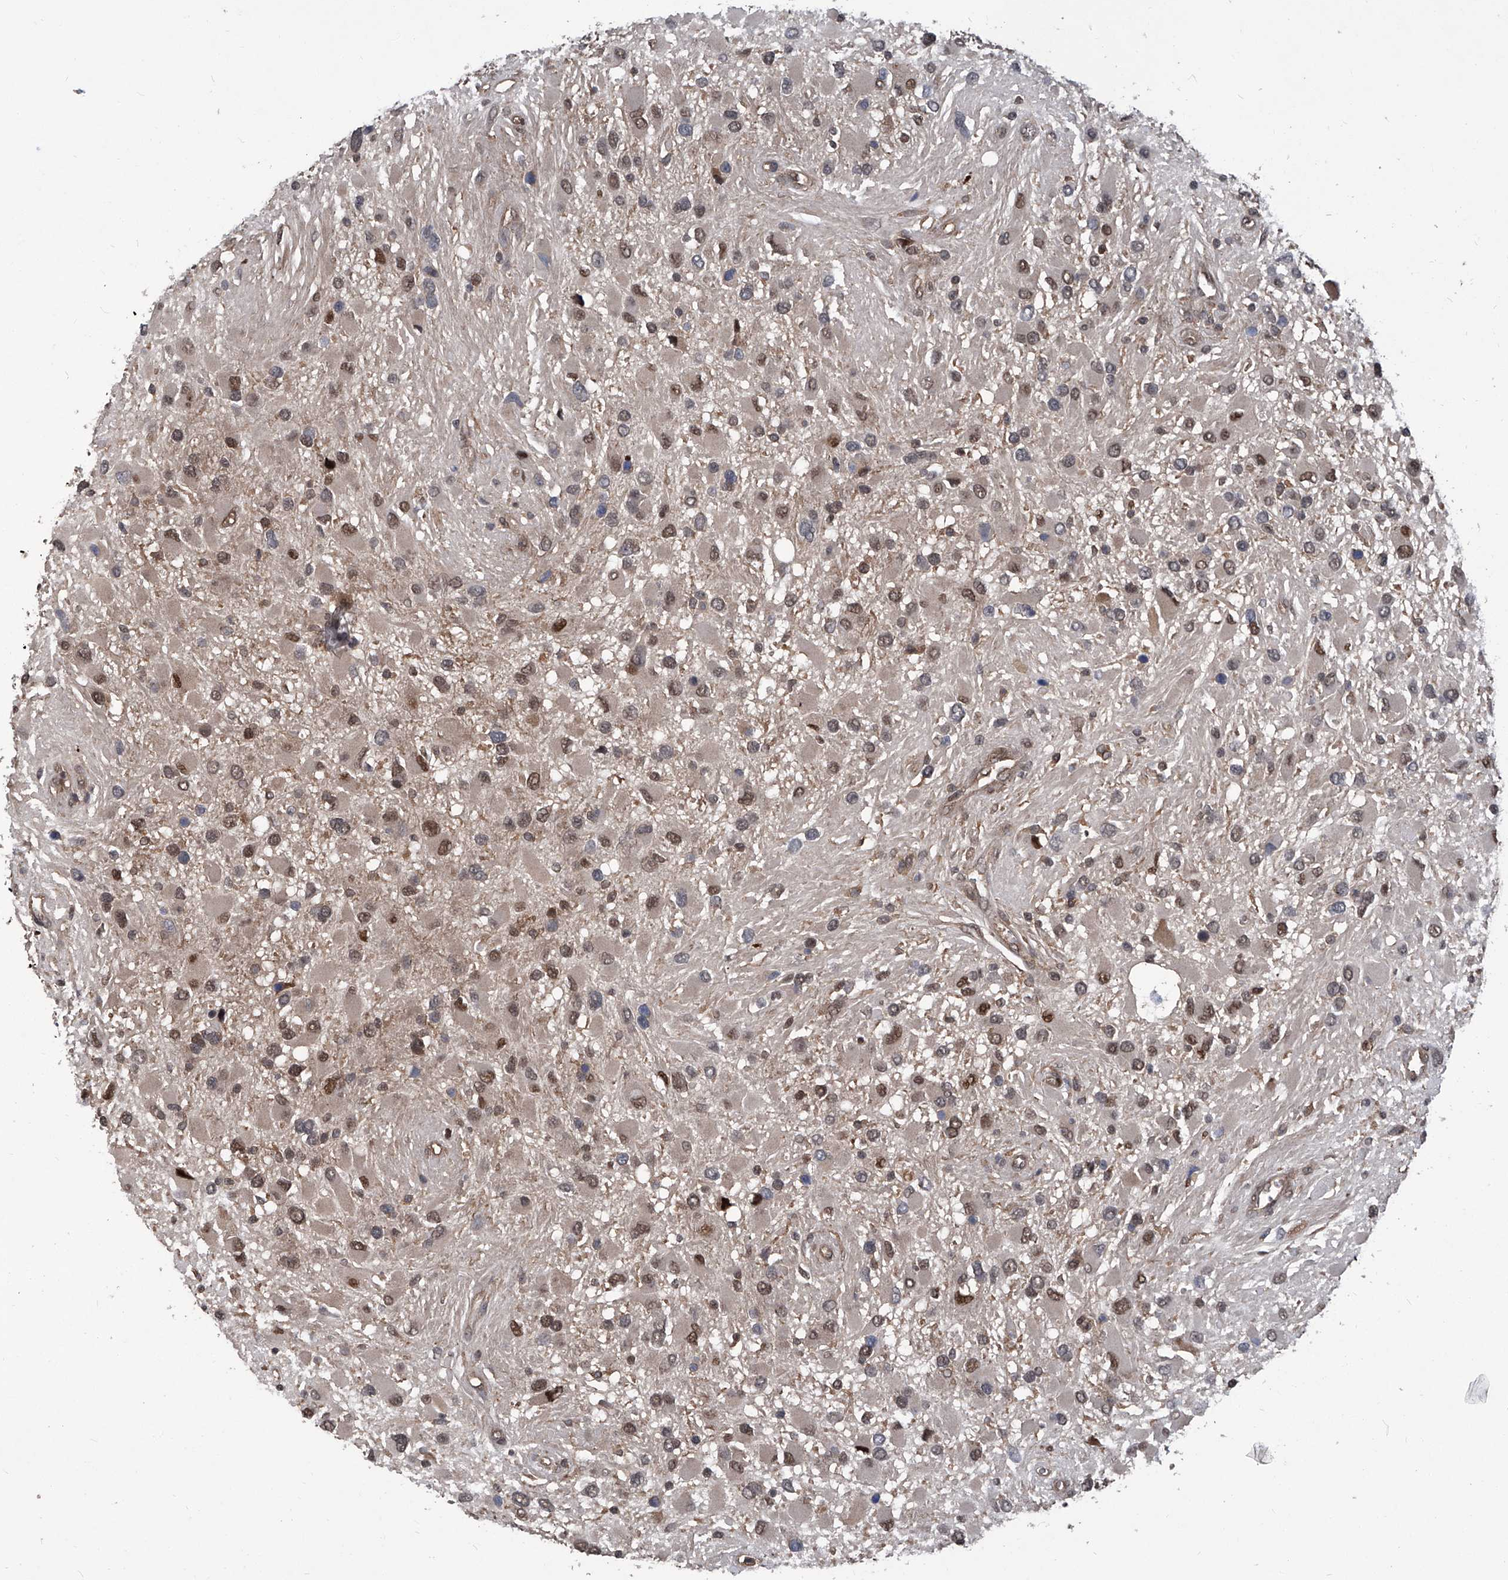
{"staining": {"intensity": "moderate", "quantity": "25%-75%", "location": "nuclear"}, "tissue": "glioma", "cell_type": "Tumor cells", "image_type": "cancer", "snomed": [{"axis": "morphology", "description": "Glioma, malignant, High grade"}, {"axis": "topography", "description": "Brain"}], "caption": "DAB immunohistochemical staining of human malignant glioma (high-grade) exhibits moderate nuclear protein staining in about 25%-75% of tumor cells. (DAB (3,3'-diaminobenzidine) IHC, brown staining for protein, blue staining for nuclei).", "gene": "PSMB1", "patient": {"sex": "male", "age": 53}}